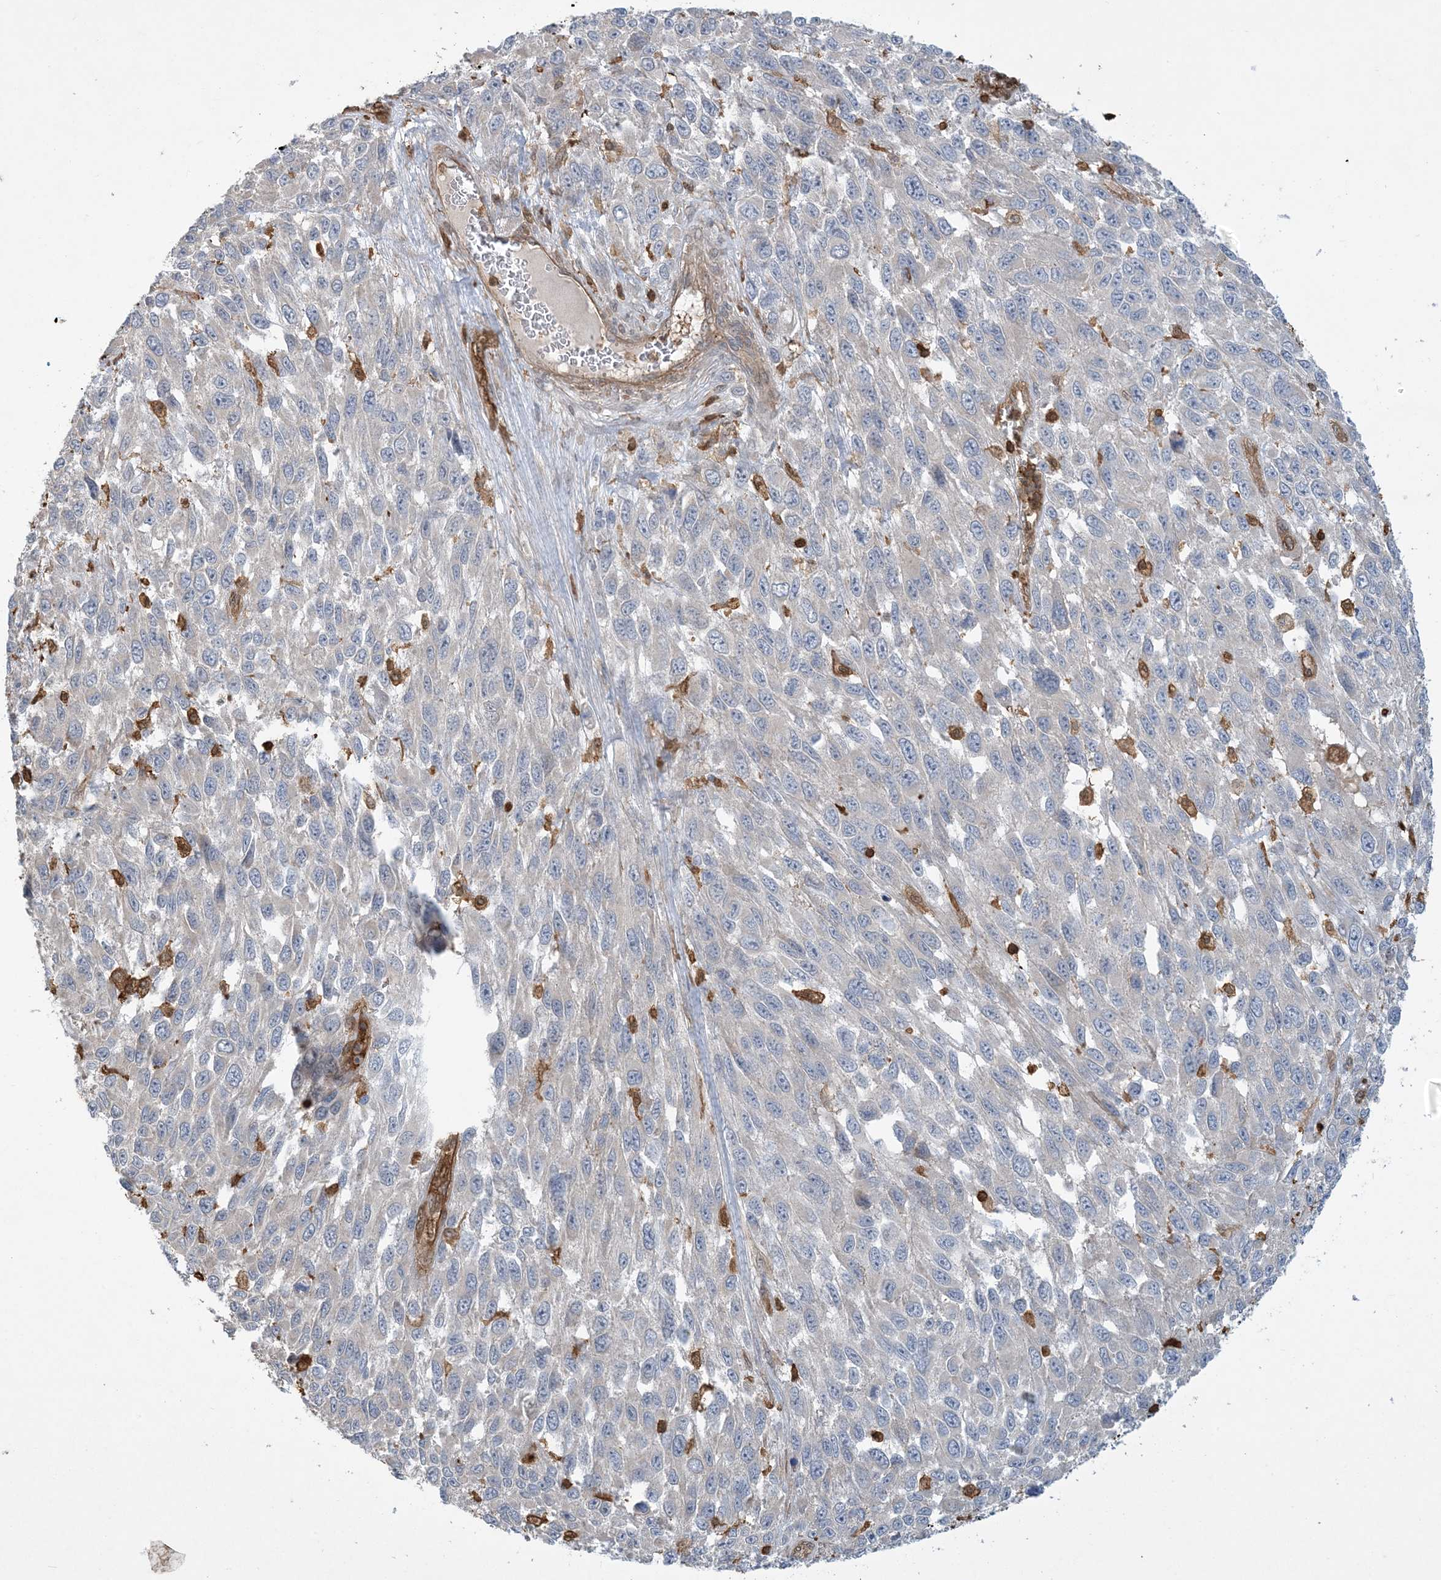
{"staining": {"intensity": "negative", "quantity": "none", "location": "none"}, "tissue": "melanoma", "cell_type": "Tumor cells", "image_type": "cancer", "snomed": [{"axis": "morphology", "description": "Malignant melanoma, NOS"}, {"axis": "topography", "description": "Skin"}], "caption": "An immunohistochemistry (IHC) histopathology image of melanoma is shown. There is no staining in tumor cells of melanoma.", "gene": "TMSB4X", "patient": {"sex": "female", "age": 96}}